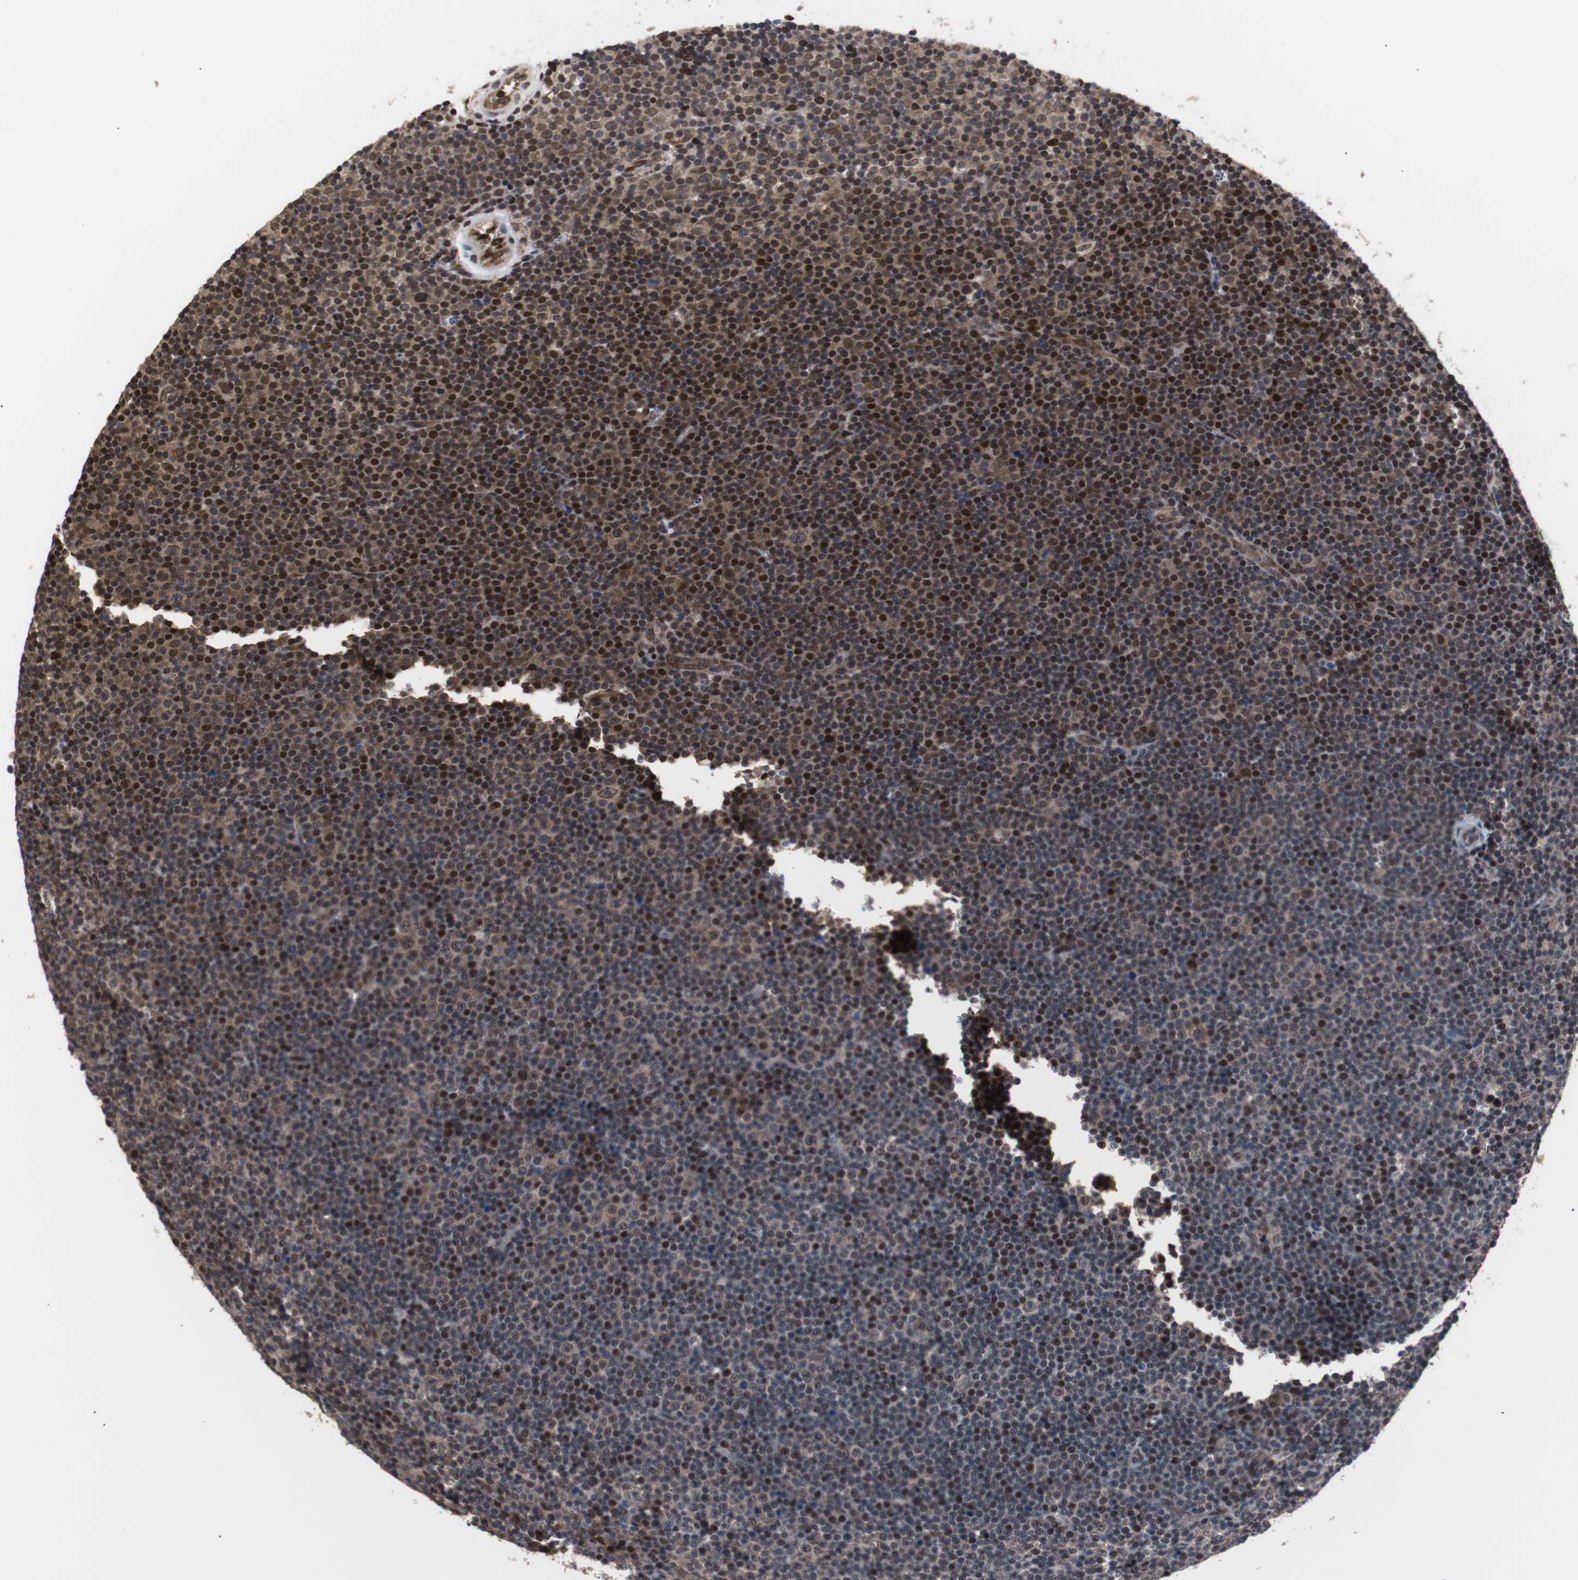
{"staining": {"intensity": "strong", "quantity": ">75%", "location": "nuclear"}, "tissue": "lymphoma", "cell_type": "Tumor cells", "image_type": "cancer", "snomed": [{"axis": "morphology", "description": "Malignant lymphoma, non-Hodgkin's type, Low grade"}, {"axis": "topography", "description": "Lymph node"}], "caption": "Human lymphoma stained with a brown dye reveals strong nuclear positive positivity in approximately >75% of tumor cells.", "gene": "POGZ", "patient": {"sex": "female", "age": 67}}